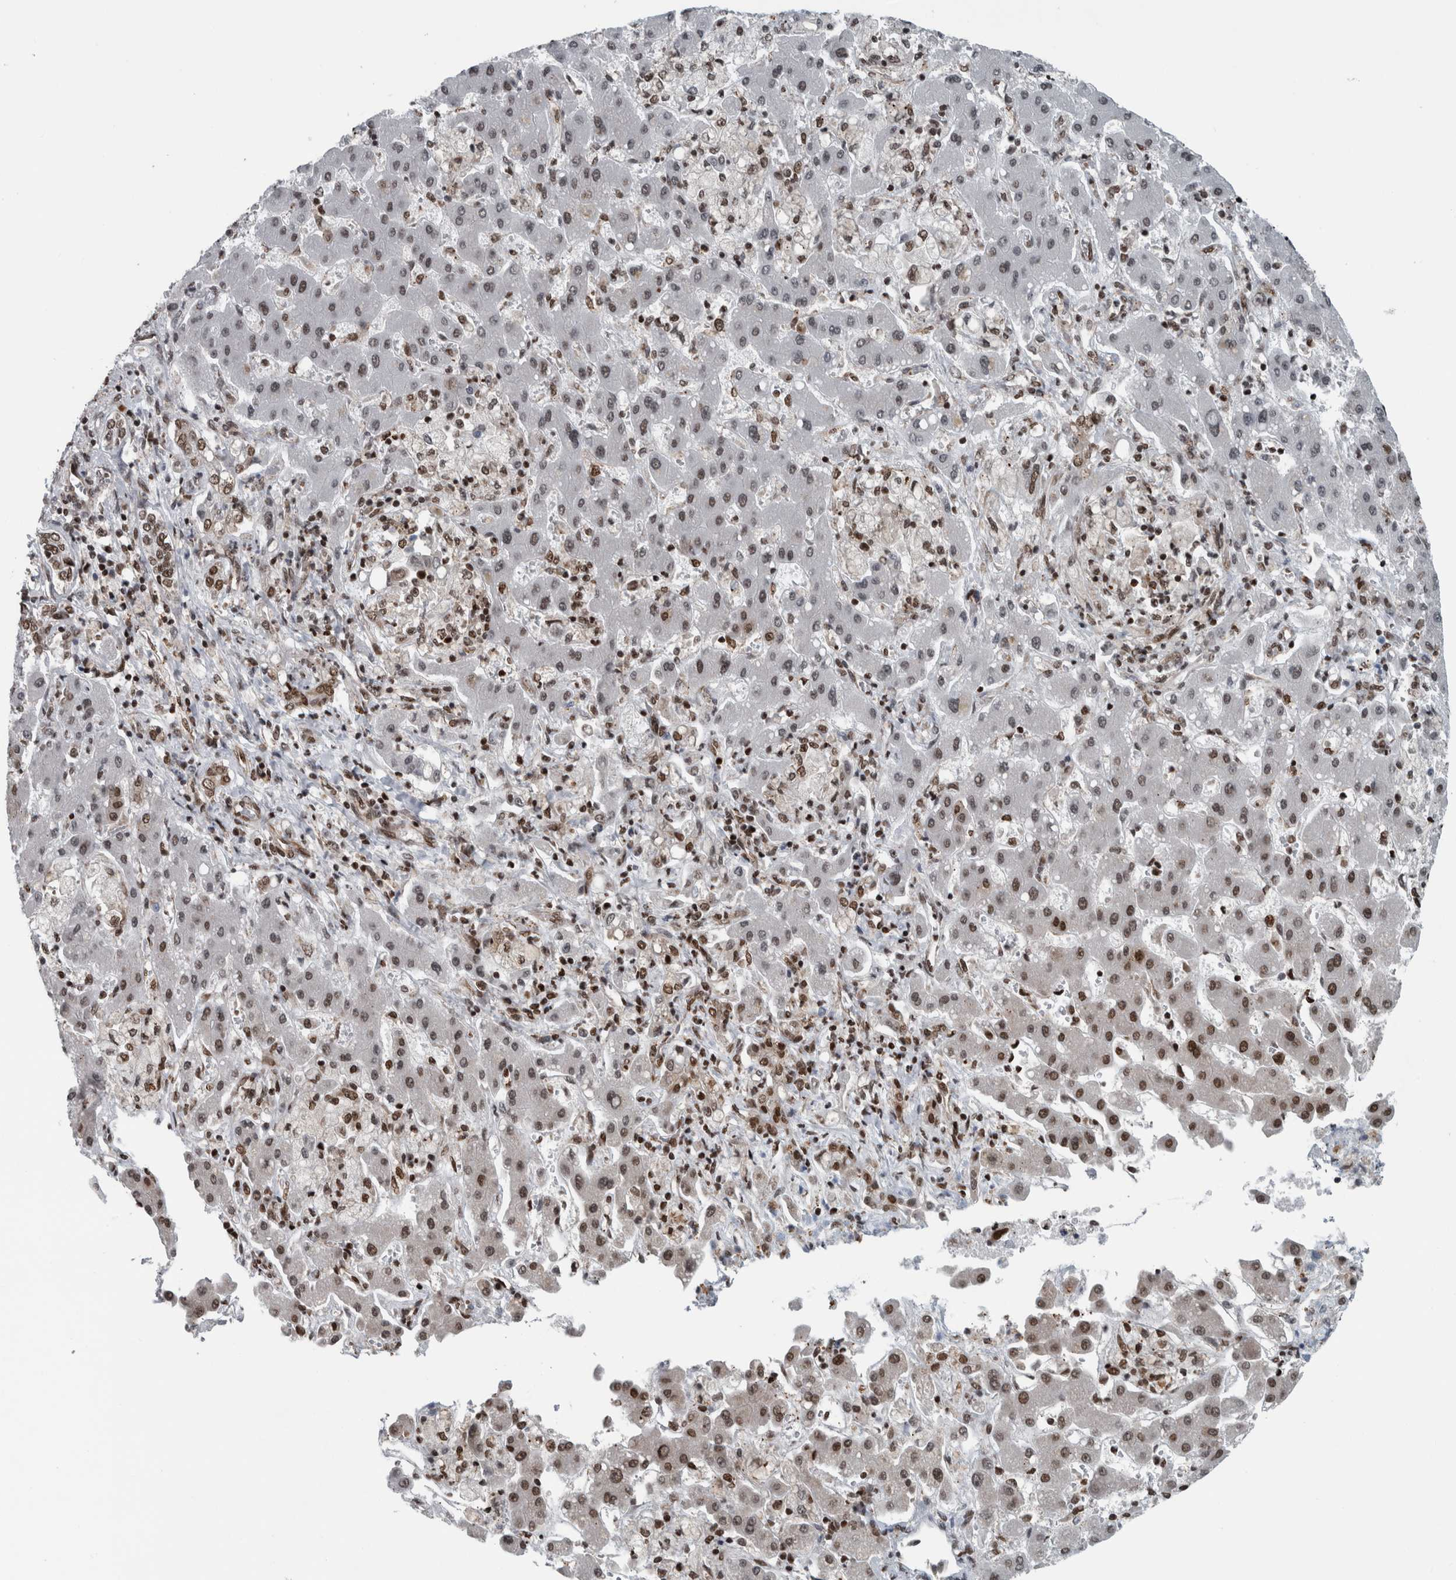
{"staining": {"intensity": "moderate", "quantity": "25%-75%", "location": "nuclear"}, "tissue": "liver cancer", "cell_type": "Tumor cells", "image_type": "cancer", "snomed": [{"axis": "morphology", "description": "Cholangiocarcinoma"}, {"axis": "topography", "description": "Liver"}], "caption": "Cholangiocarcinoma (liver) stained with a protein marker shows moderate staining in tumor cells.", "gene": "DNMT3A", "patient": {"sex": "male", "age": 50}}